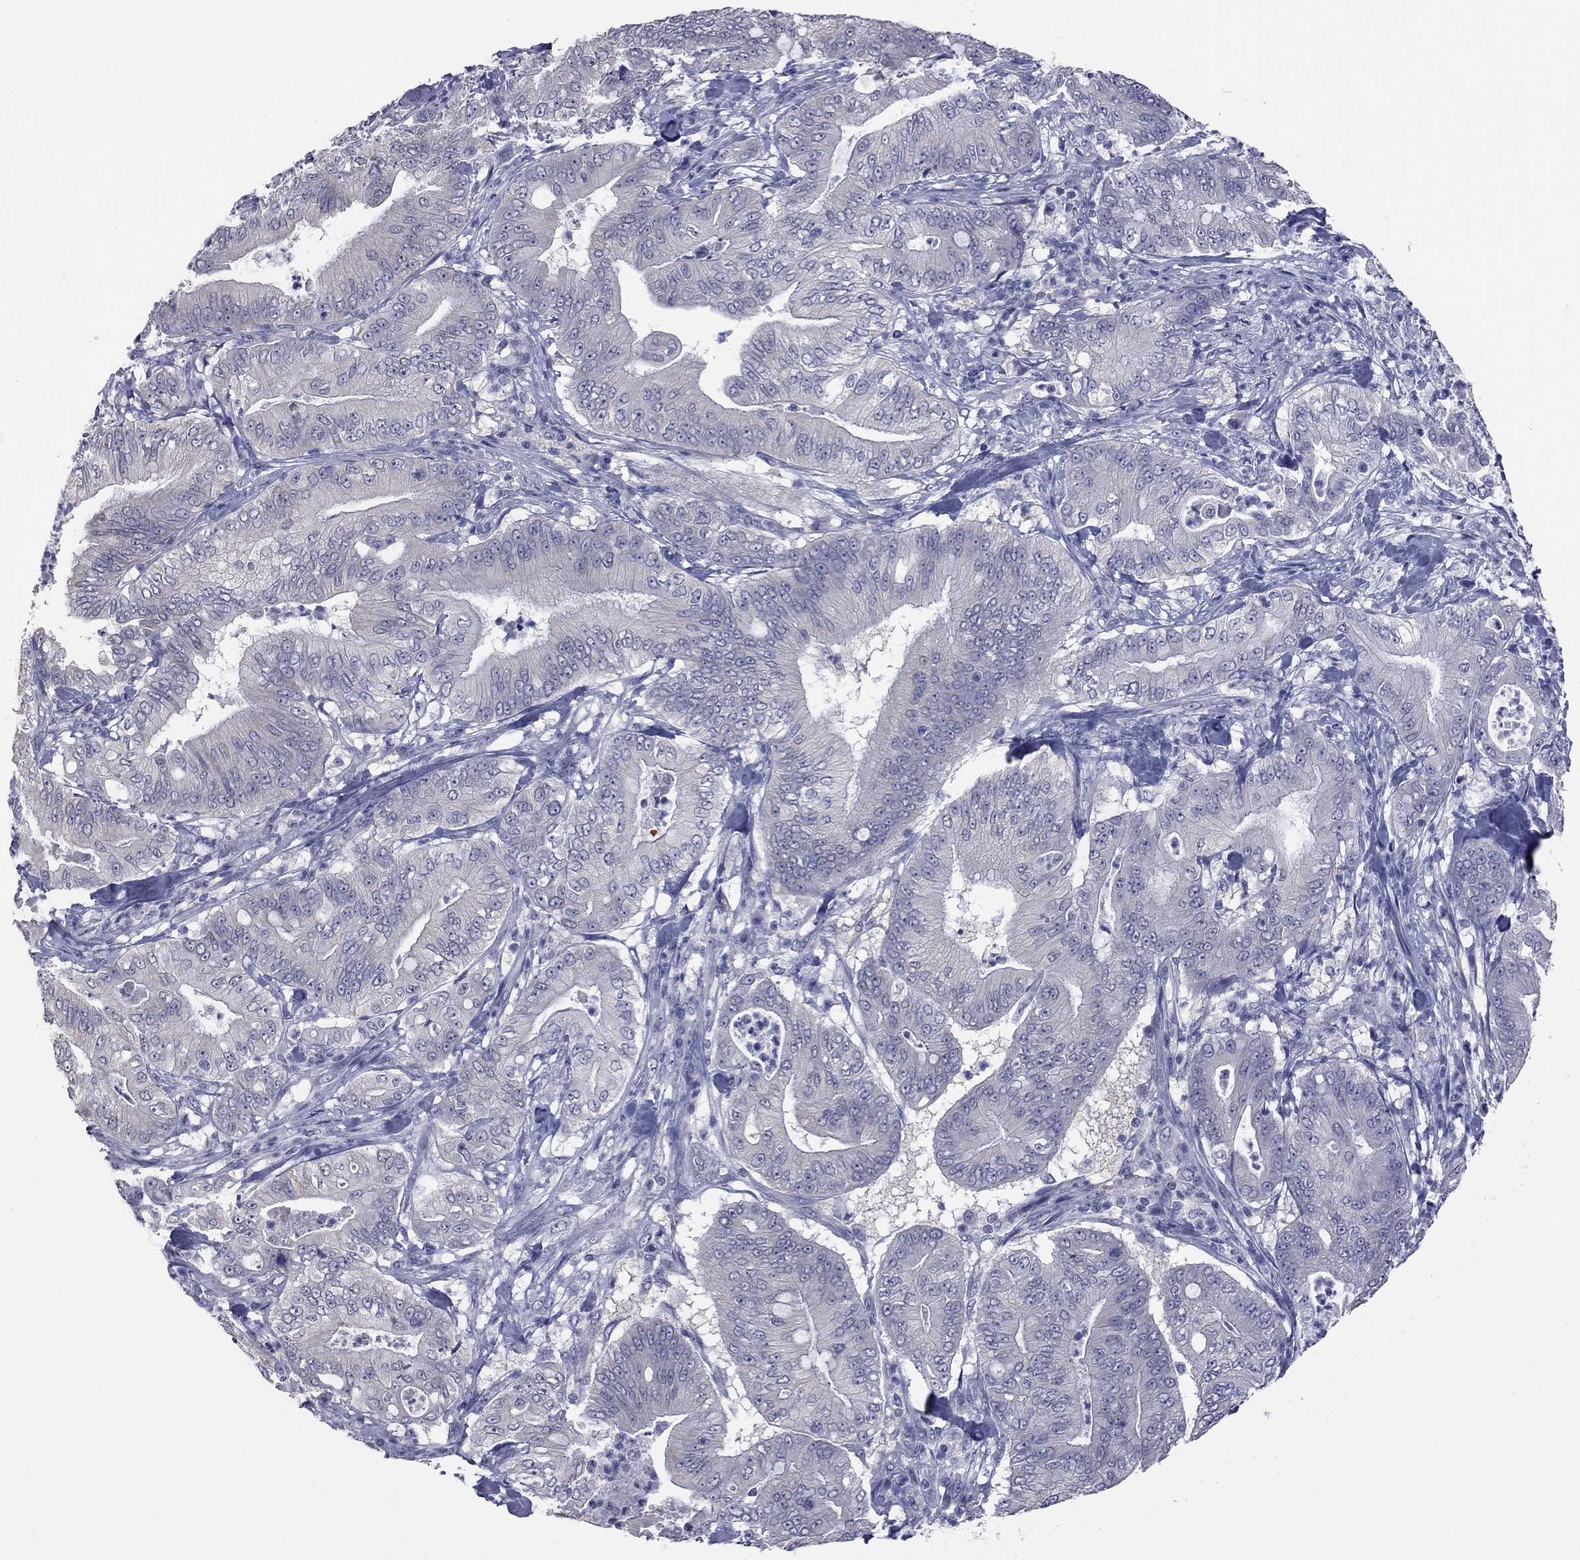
{"staining": {"intensity": "negative", "quantity": "none", "location": "none"}, "tissue": "pancreatic cancer", "cell_type": "Tumor cells", "image_type": "cancer", "snomed": [{"axis": "morphology", "description": "Adenocarcinoma, NOS"}, {"axis": "topography", "description": "Pancreas"}], "caption": "Adenocarcinoma (pancreatic) was stained to show a protein in brown. There is no significant expression in tumor cells.", "gene": "HYLS1", "patient": {"sex": "male", "age": 71}}